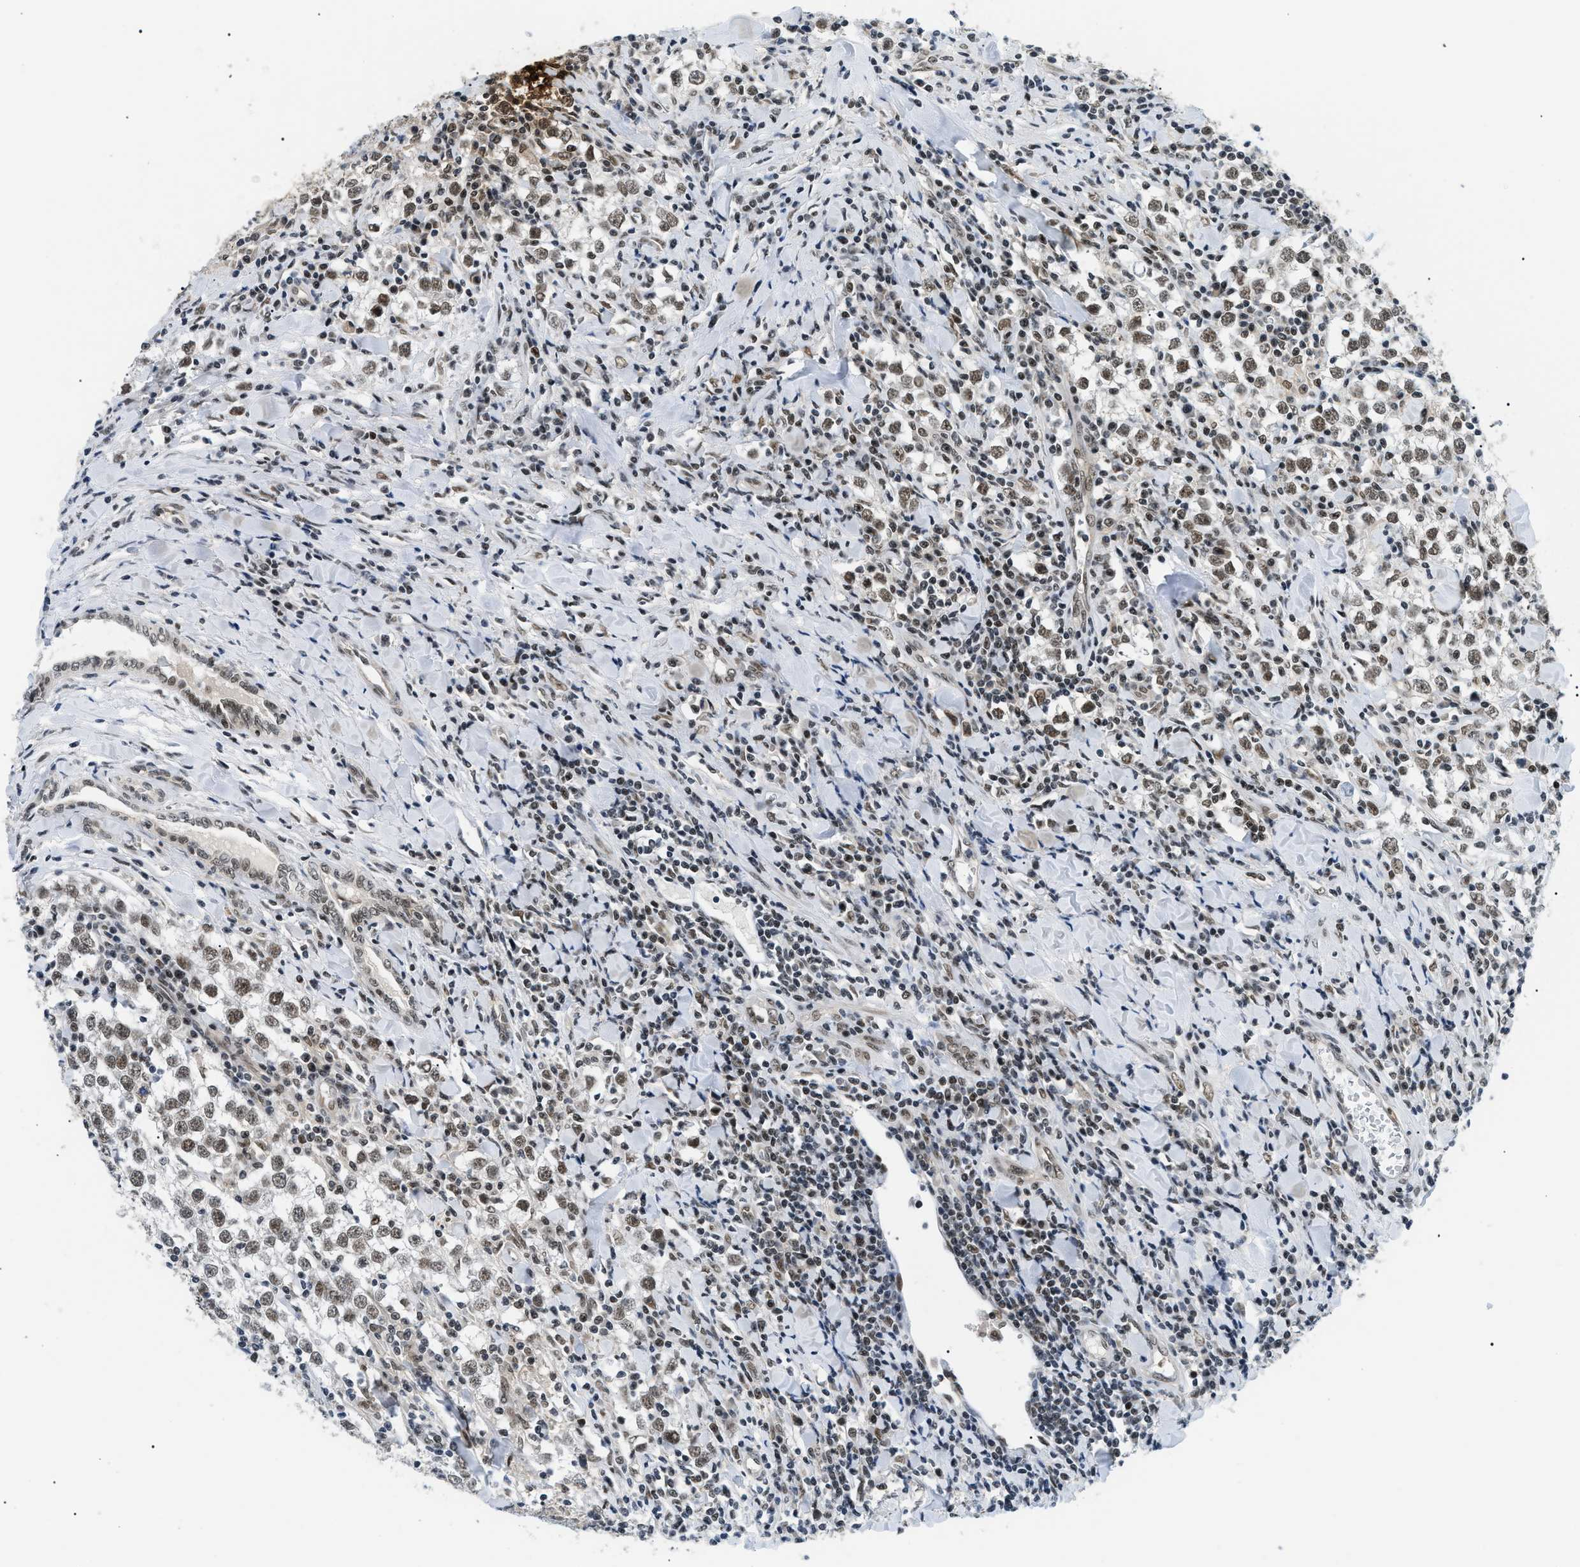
{"staining": {"intensity": "weak", "quantity": ">75%", "location": "nuclear"}, "tissue": "testis cancer", "cell_type": "Tumor cells", "image_type": "cancer", "snomed": [{"axis": "morphology", "description": "Seminoma, NOS"}, {"axis": "morphology", "description": "Carcinoma, Embryonal, NOS"}, {"axis": "topography", "description": "Testis"}], "caption": "This is an image of immunohistochemistry staining of testis seminoma, which shows weak positivity in the nuclear of tumor cells.", "gene": "RBM15", "patient": {"sex": "male", "age": 36}}